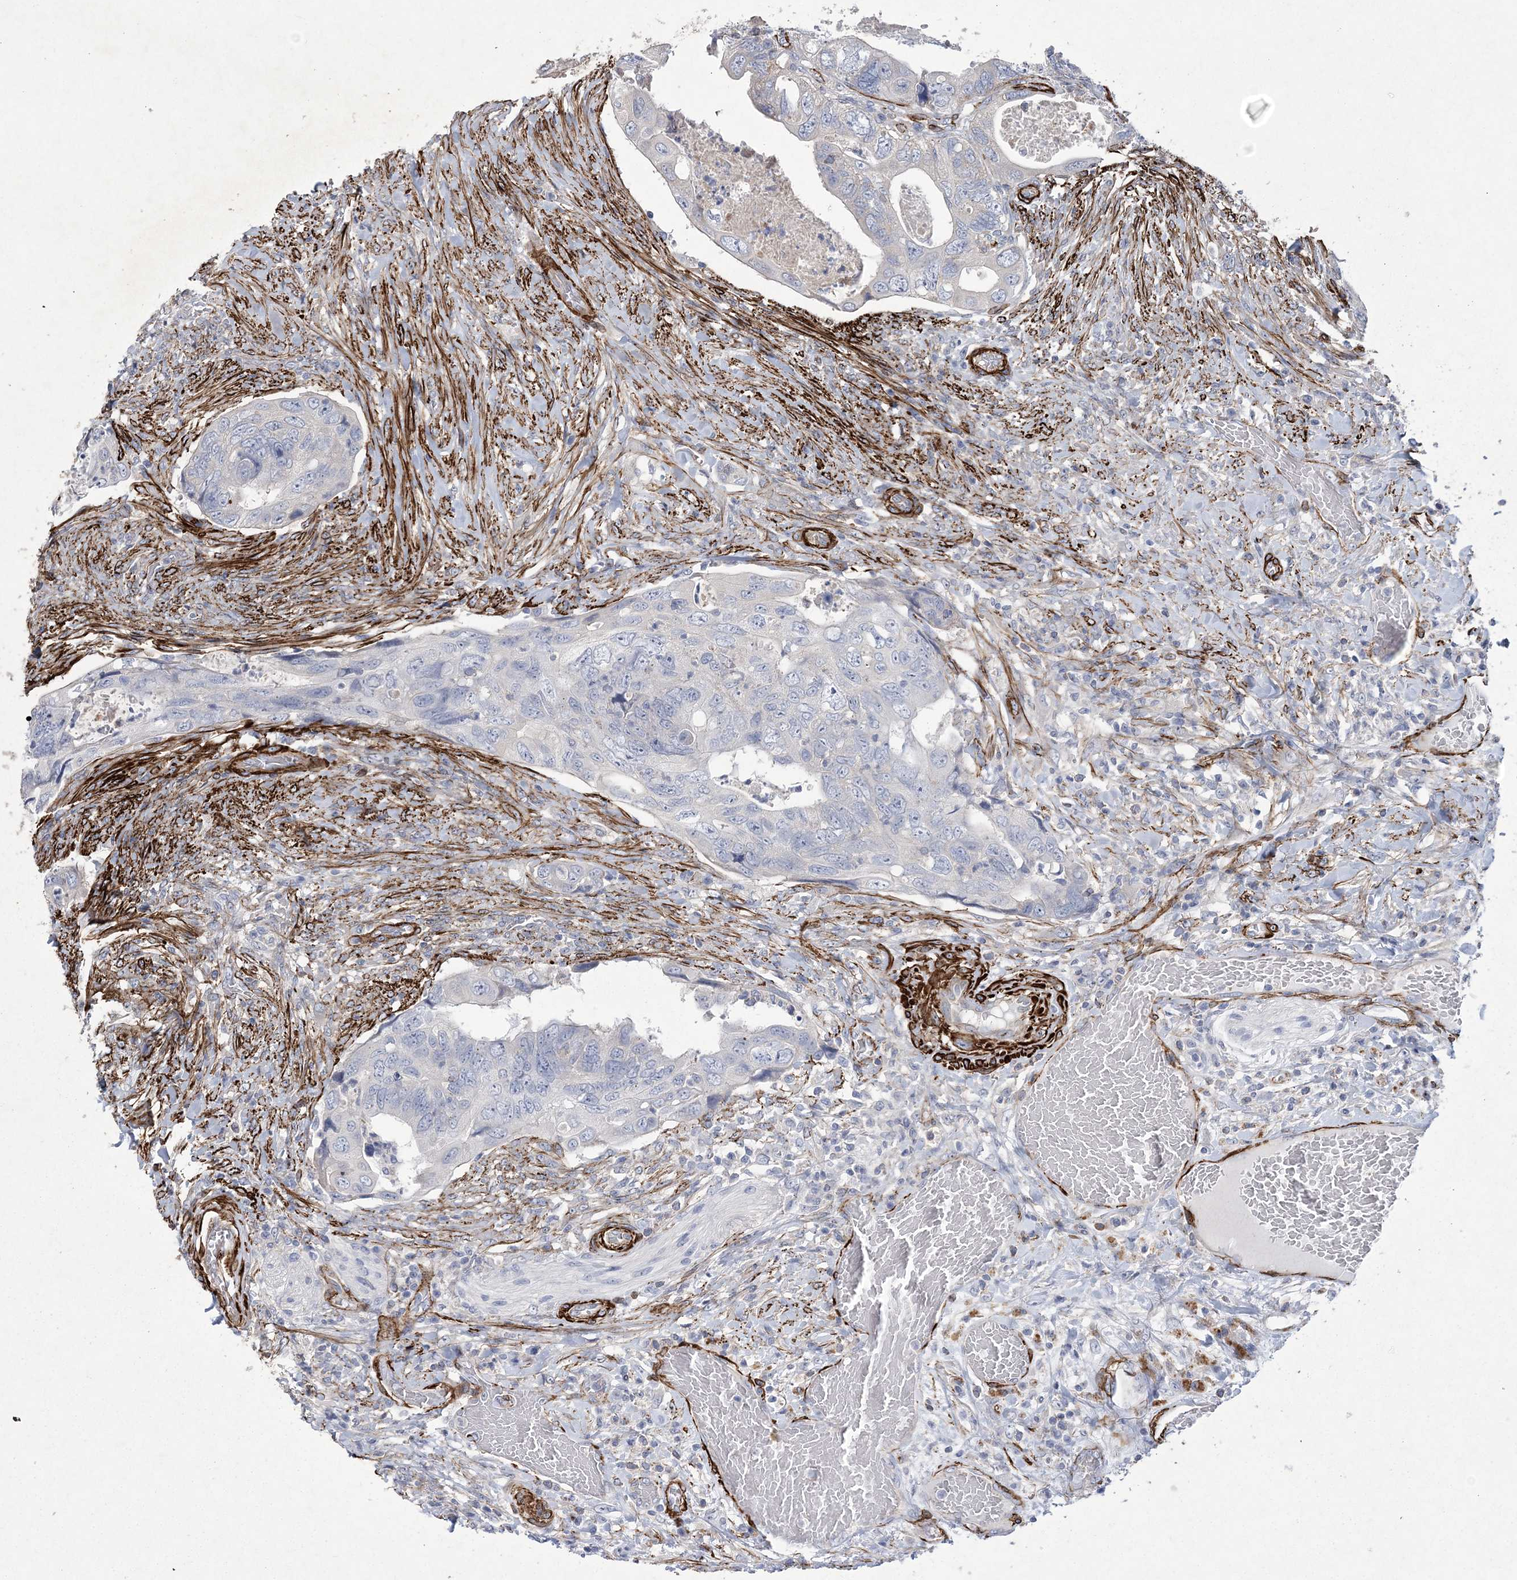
{"staining": {"intensity": "negative", "quantity": "none", "location": "none"}, "tissue": "colorectal cancer", "cell_type": "Tumor cells", "image_type": "cancer", "snomed": [{"axis": "morphology", "description": "Adenocarcinoma, NOS"}, {"axis": "topography", "description": "Rectum"}], "caption": "Immunohistochemical staining of adenocarcinoma (colorectal) displays no significant staining in tumor cells.", "gene": "ARSJ", "patient": {"sex": "male", "age": 63}}